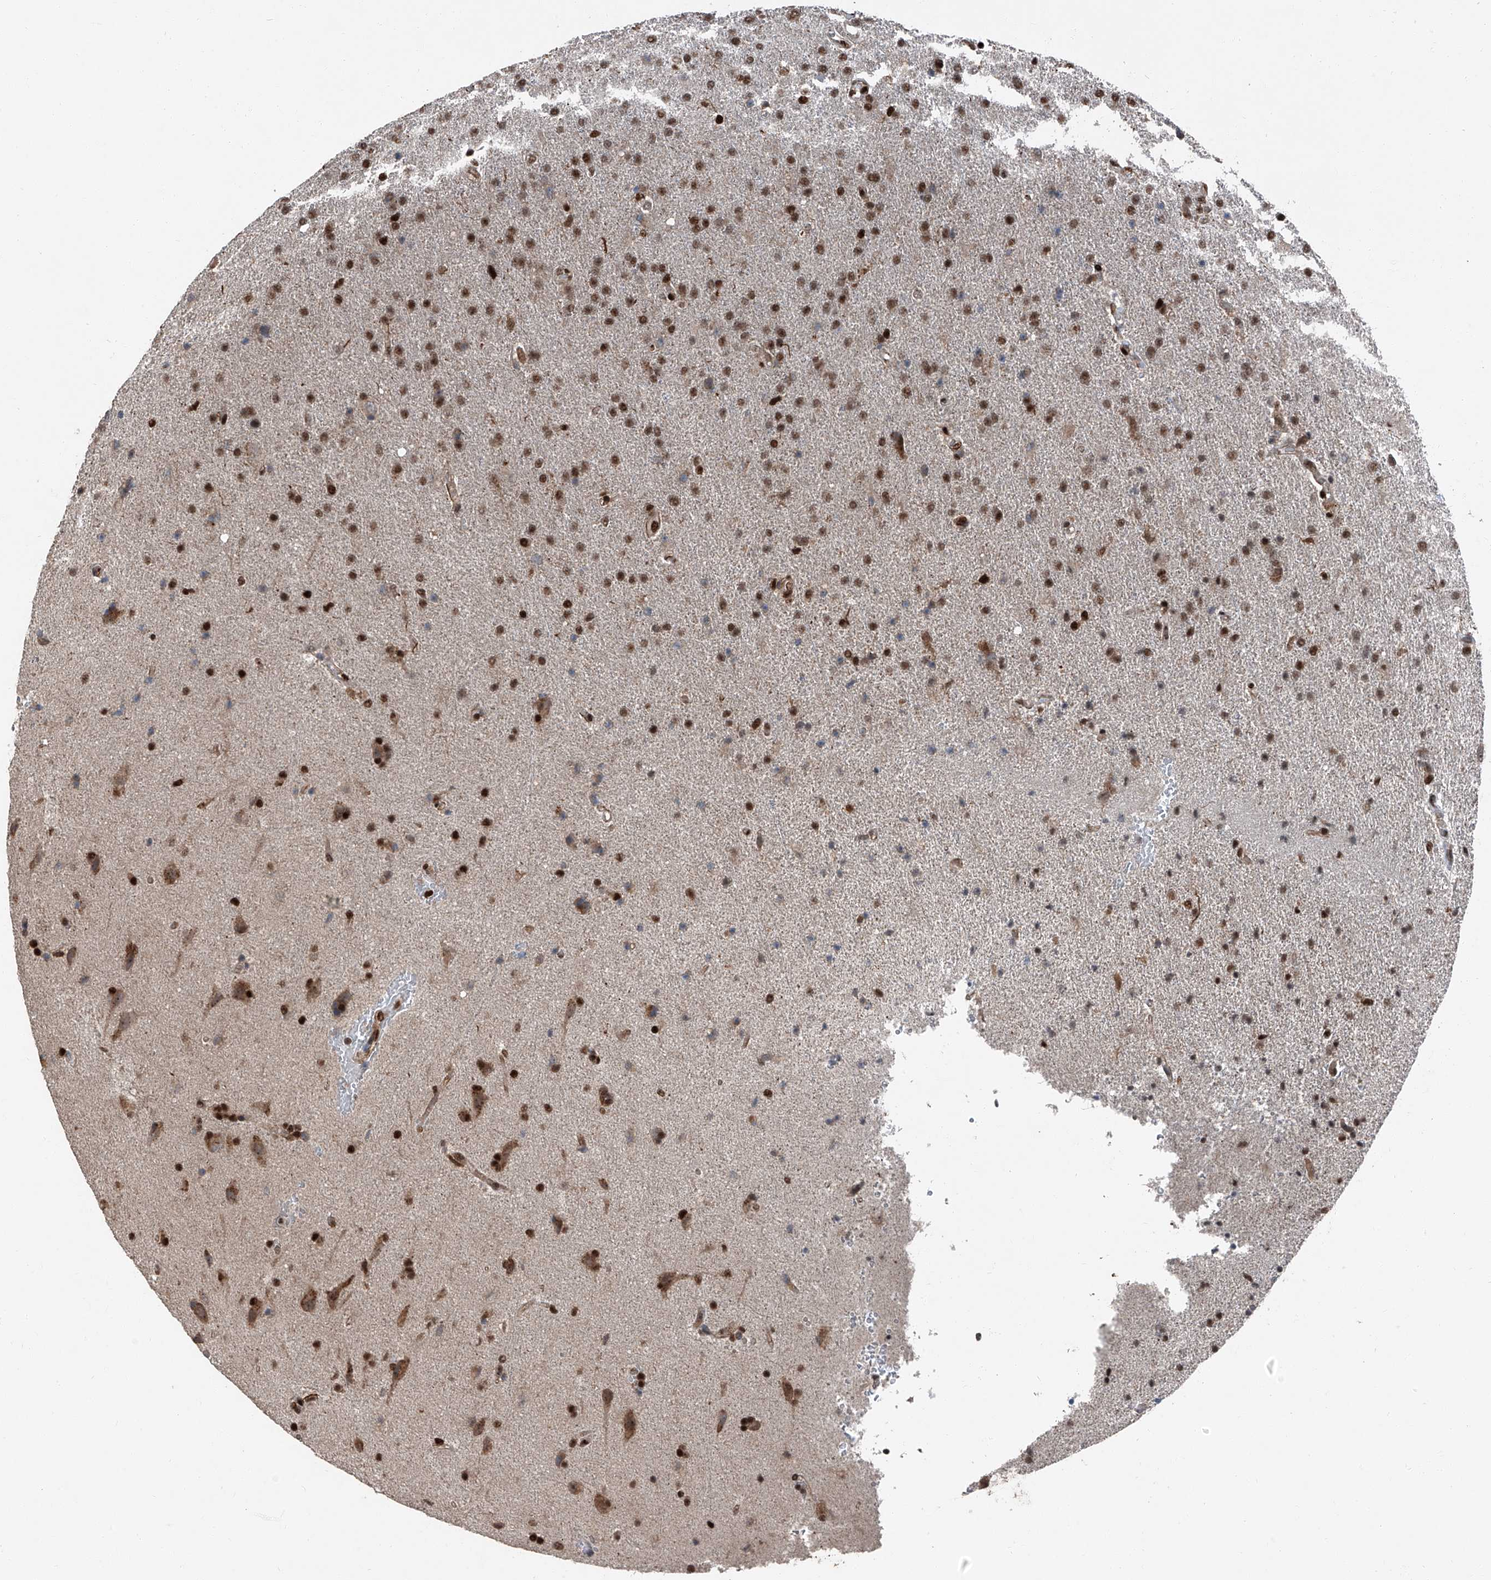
{"staining": {"intensity": "strong", "quantity": ">75%", "location": "nuclear"}, "tissue": "glioma", "cell_type": "Tumor cells", "image_type": "cancer", "snomed": [{"axis": "morphology", "description": "Glioma, malignant, High grade"}, {"axis": "topography", "description": "Brain"}], "caption": "Glioma stained with a brown dye reveals strong nuclear positive positivity in approximately >75% of tumor cells.", "gene": "FKBP5", "patient": {"sex": "male", "age": 72}}